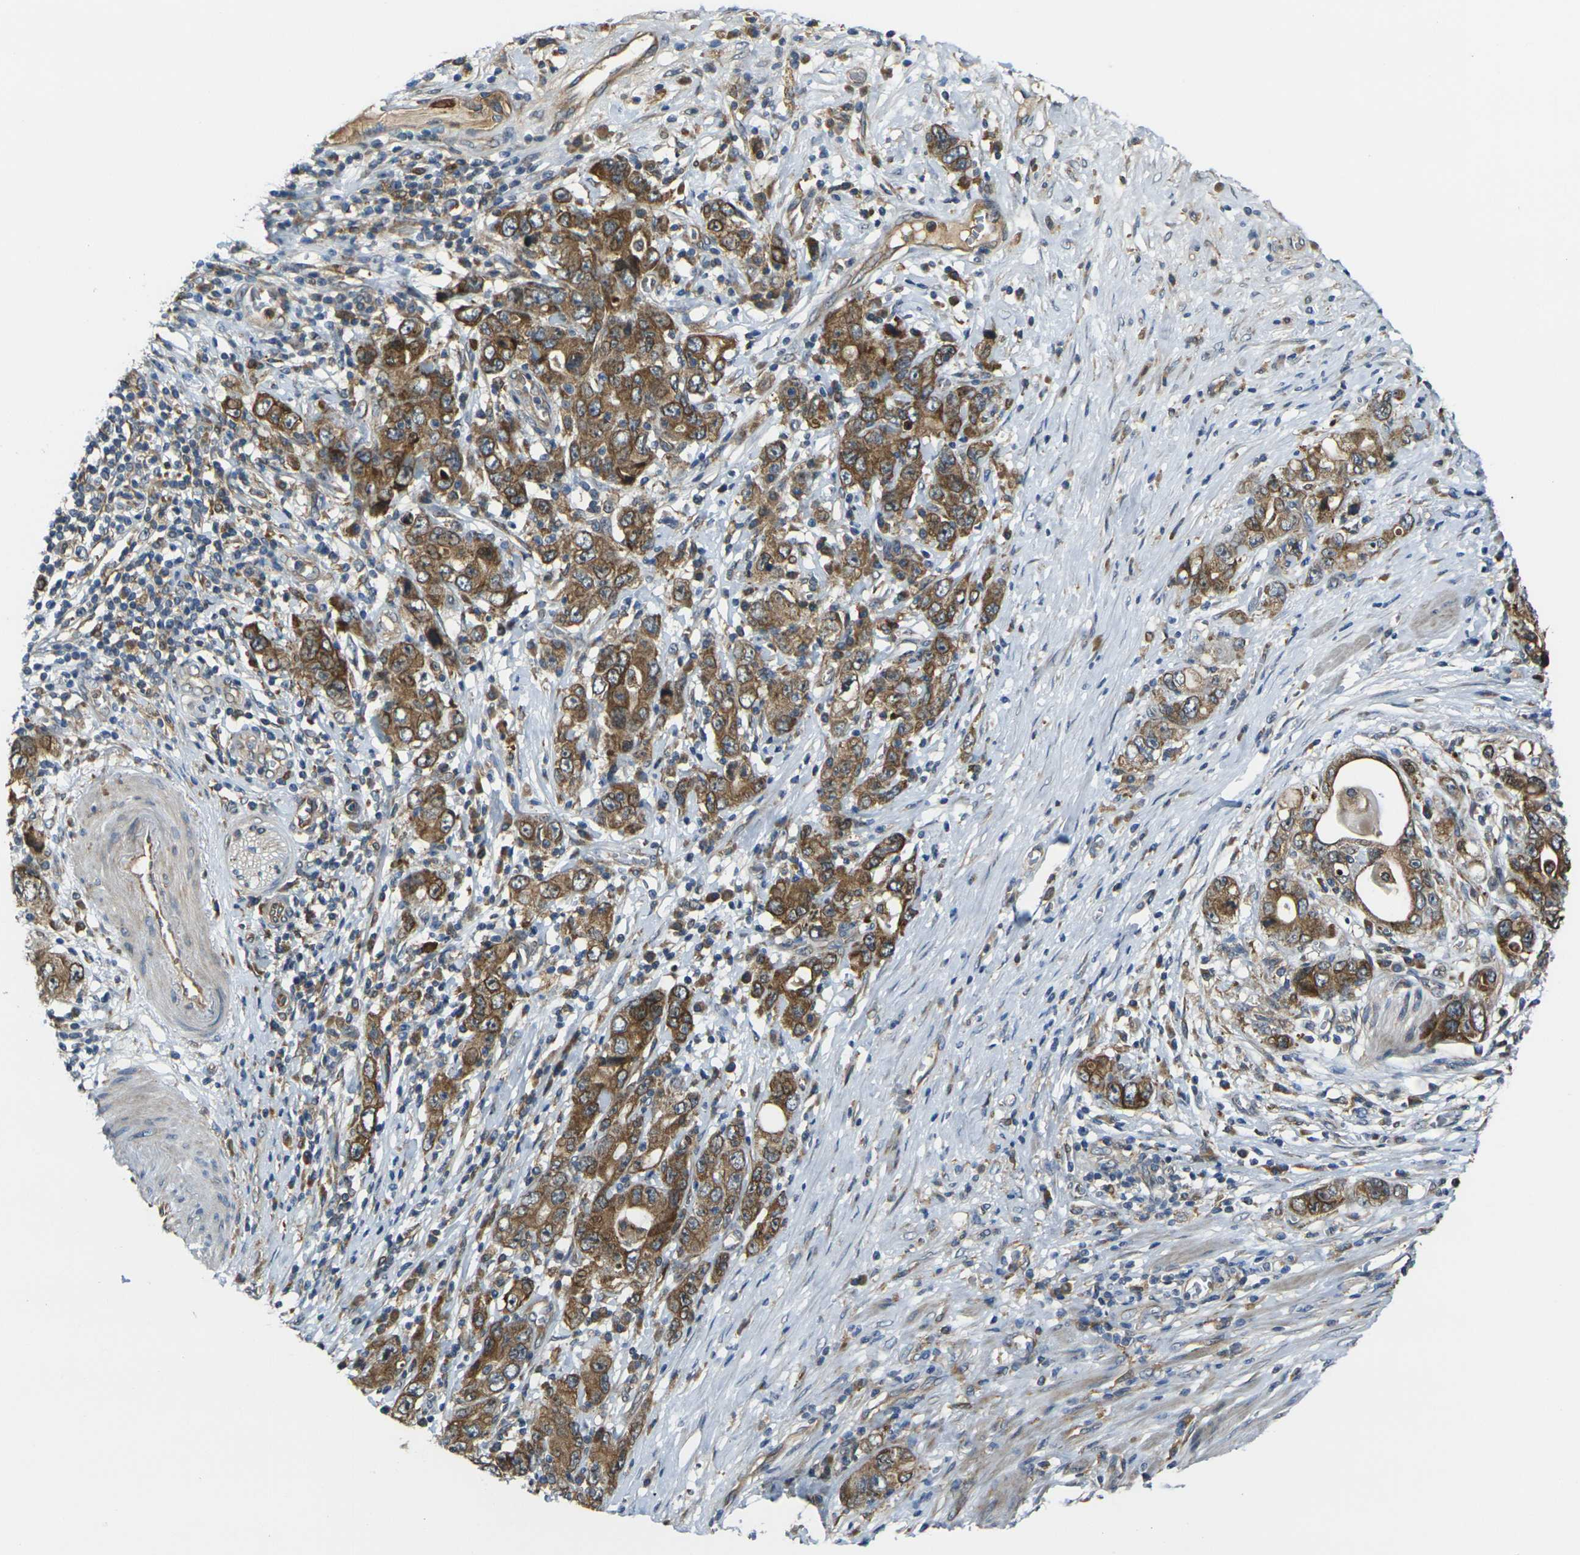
{"staining": {"intensity": "strong", "quantity": ">75%", "location": "cytoplasmic/membranous"}, "tissue": "stomach cancer", "cell_type": "Tumor cells", "image_type": "cancer", "snomed": [{"axis": "morphology", "description": "Adenocarcinoma, NOS"}, {"axis": "topography", "description": "Stomach, lower"}], "caption": "Protein analysis of stomach cancer (adenocarcinoma) tissue demonstrates strong cytoplasmic/membranous positivity in approximately >75% of tumor cells.", "gene": "FZD1", "patient": {"sex": "female", "age": 93}}